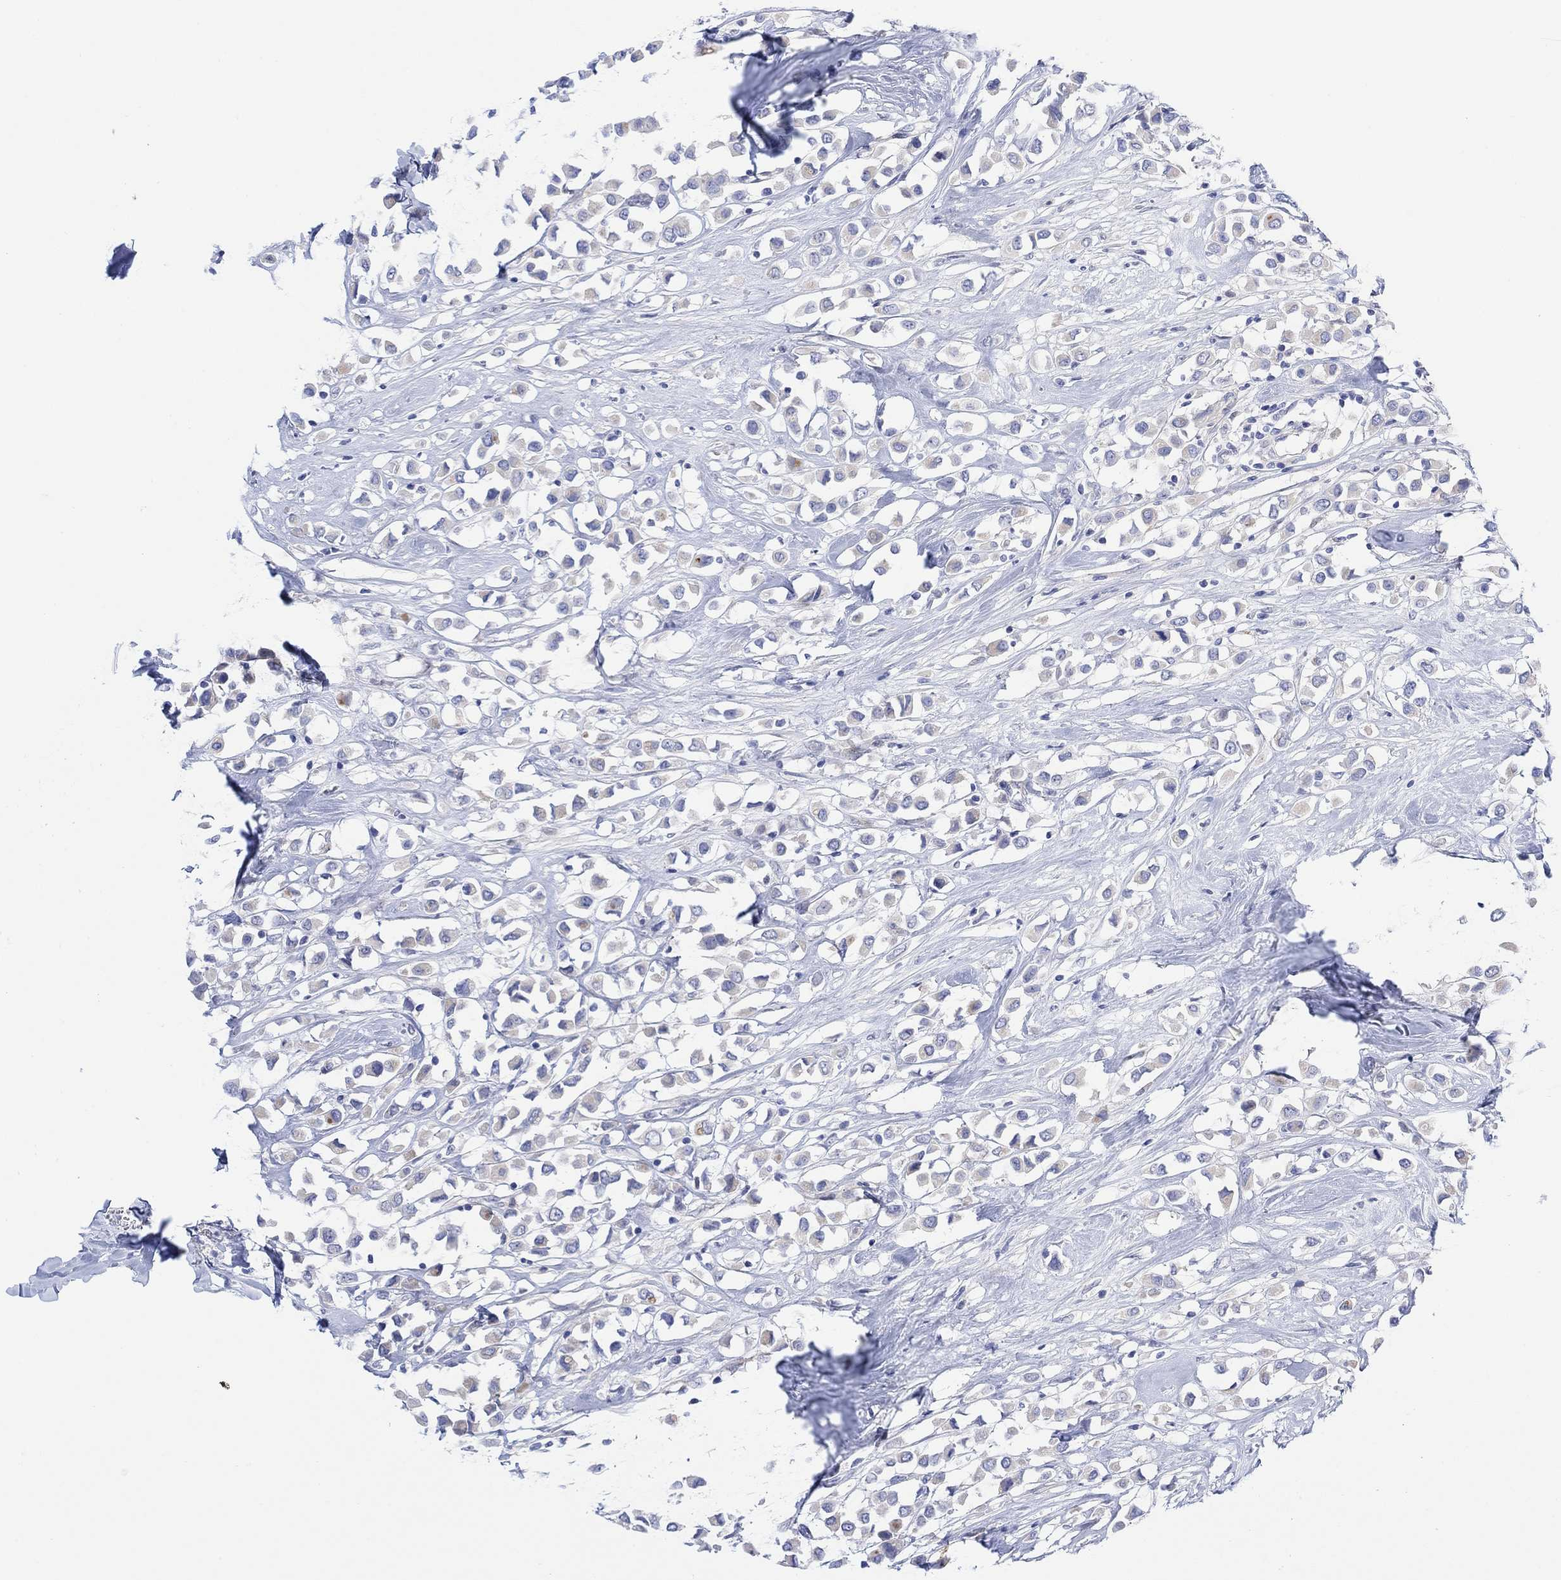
{"staining": {"intensity": "weak", "quantity": "<25%", "location": "cytoplasmic/membranous"}, "tissue": "breast cancer", "cell_type": "Tumor cells", "image_type": "cancer", "snomed": [{"axis": "morphology", "description": "Duct carcinoma"}, {"axis": "topography", "description": "Breast"}], "caption": "The immunohistochemistry (IHC) image has no significant staining in tumor cells of breast cancer (infiltrating ductal carcinoma) tissue.", "gene": "TLDC2", "patient": {"sex": "female", "age": 61}}